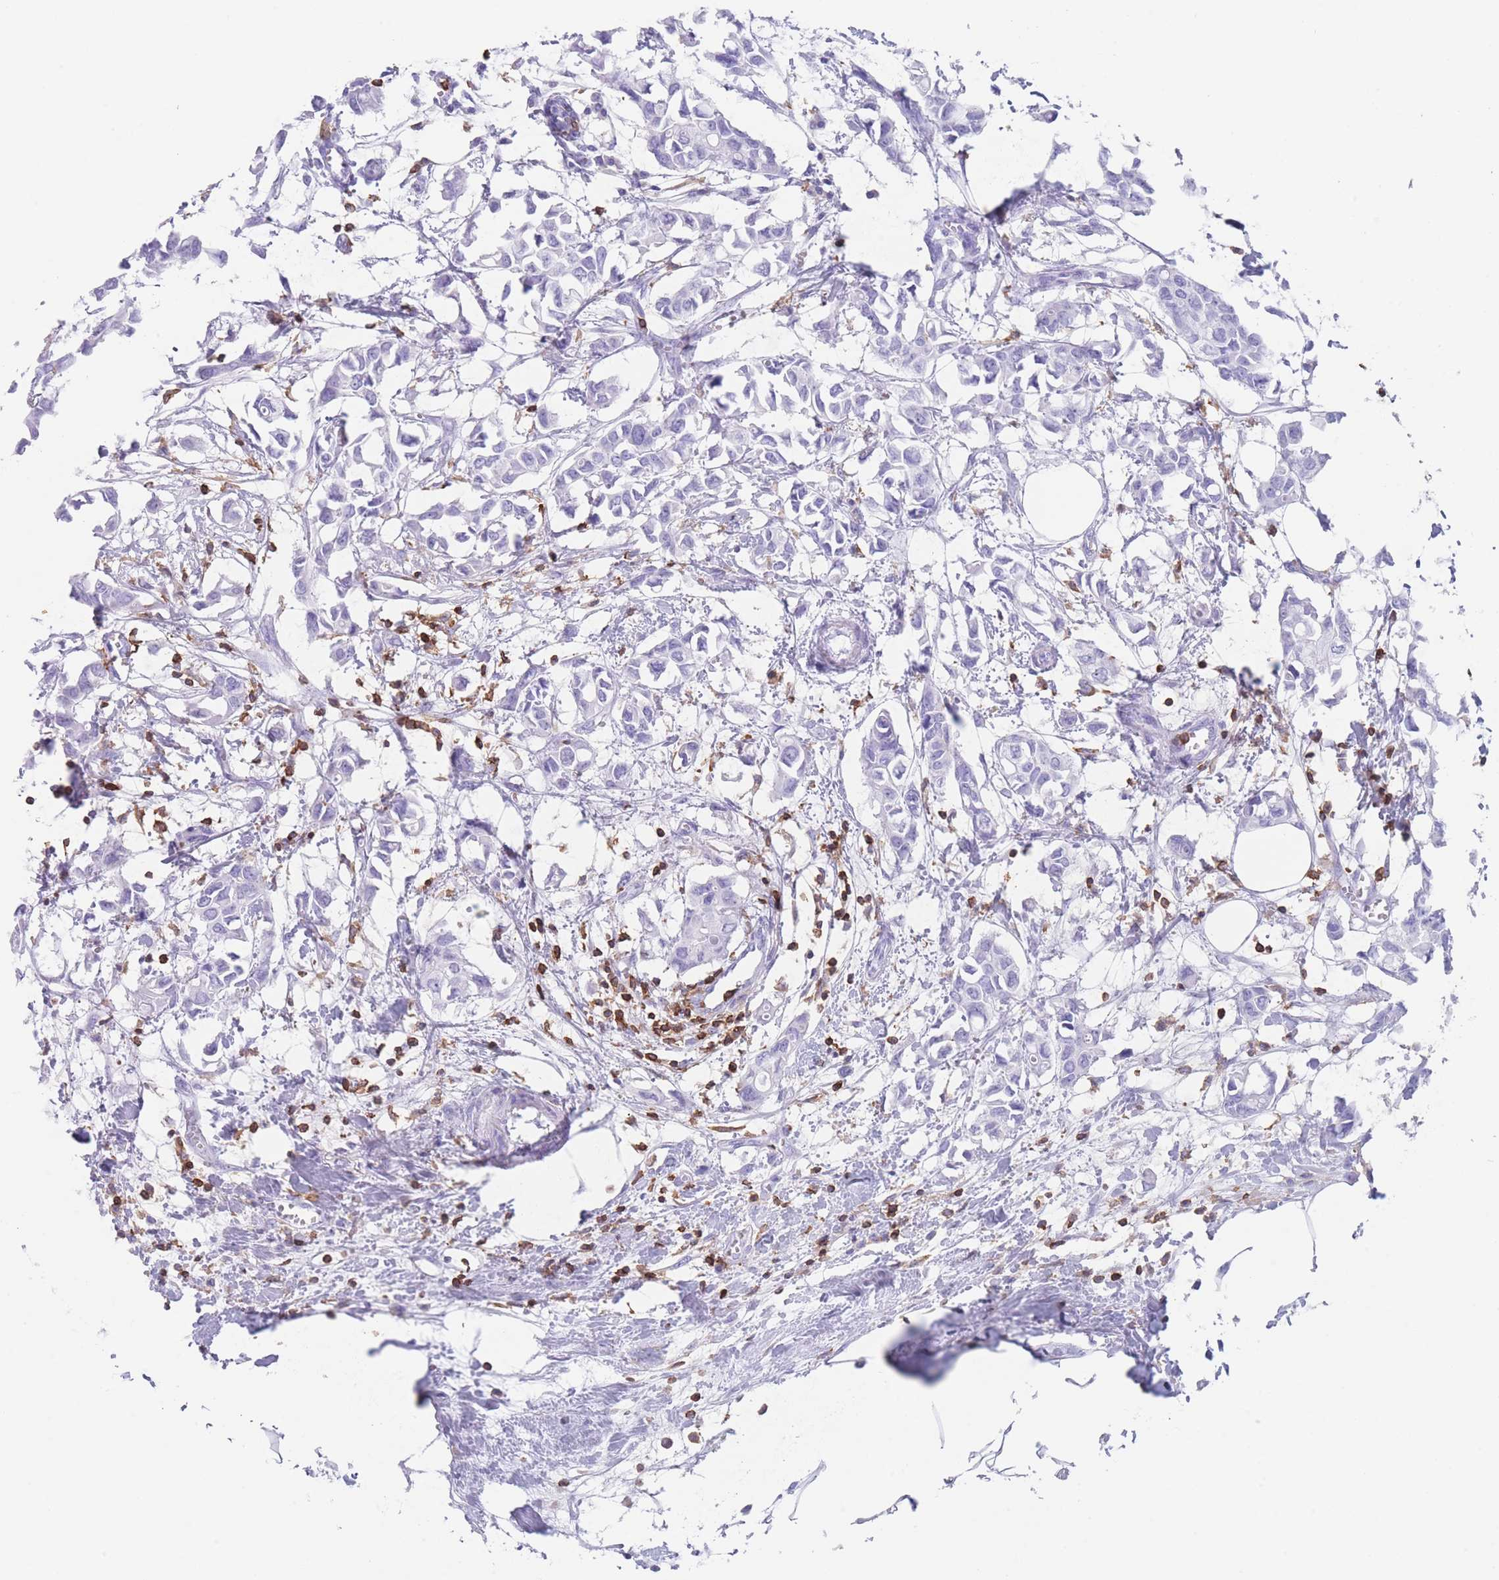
{"staining": {"intensity": "negative", "quantity": "none", "location": "none"}, "tissue": "breast cancer", "cell_type": "Tumor cells", "image_type": "cancer", "snomed": [{"axis": "morphology", "description": "Duct carcinoma"}, {"axis": "topography", "description": "Breast"}], "caption": "Tumor cells show no significant expression in breast cancer (infiltrating ductal carcinoma).", "gene": "CORO1A", "patient": {"sex": "female", "age": 41}}